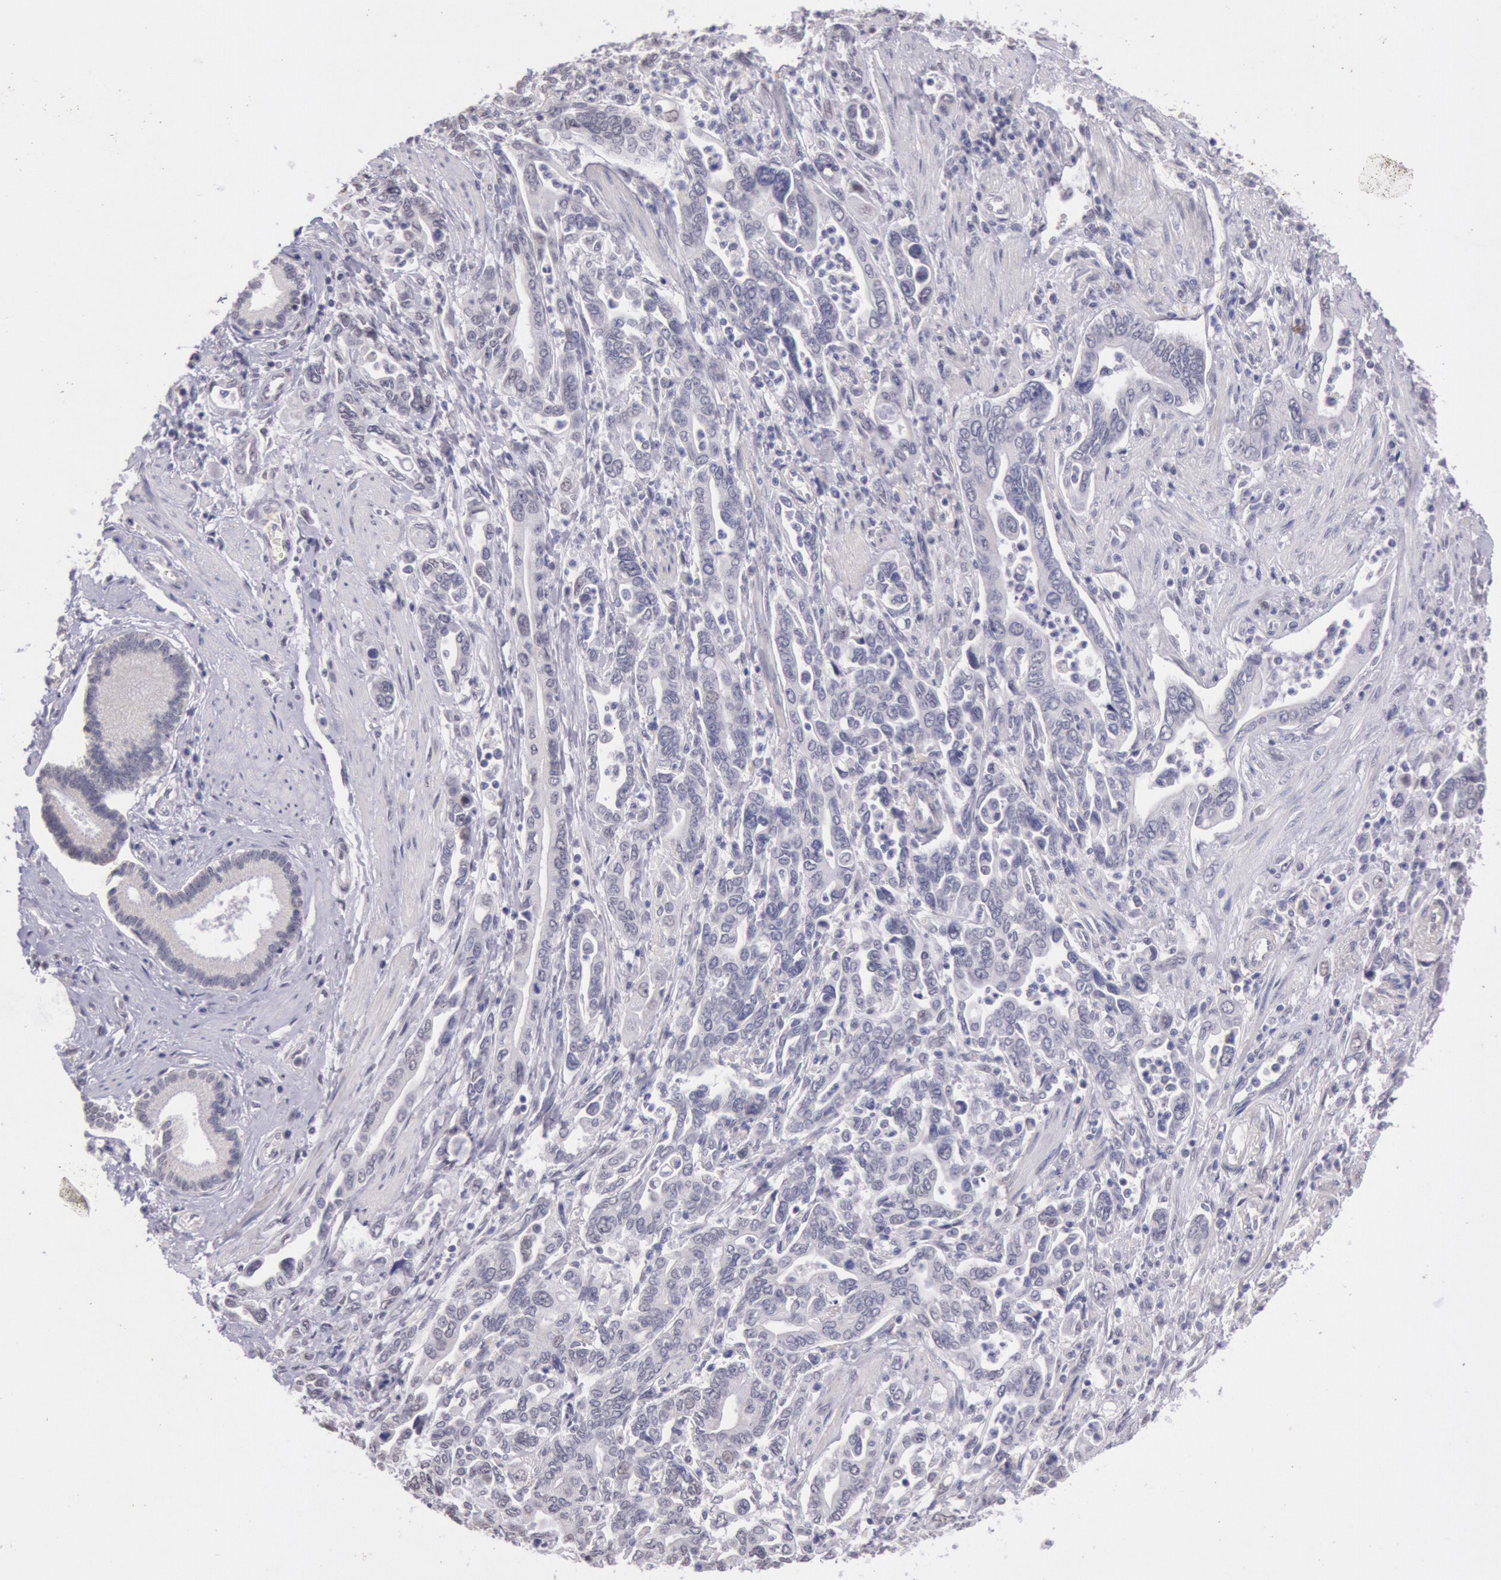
{"staining": {"intensity": "moderate", "quantity": "25%-75%", "location": "cytoplasmic/membranous"}, "tissue": "pancreatic cancer", "cell_type": "Tumor cells", "image_type": "cancer", "snomed": [{"axis": "morphology", "description": "Adenocarcinoma, NOS"}, {"axis": "topography", "description": "Pancreas"}], "caption": "Immunohistochemical staining of human pancreatic cancer (adenocarcinoma) displays medium levels of moderate cytoplasmic/membranous staining in about 25%-75% of tumor cells.", "gene": "FRMD6", "patient": {"sex": "female", "age": 57}}